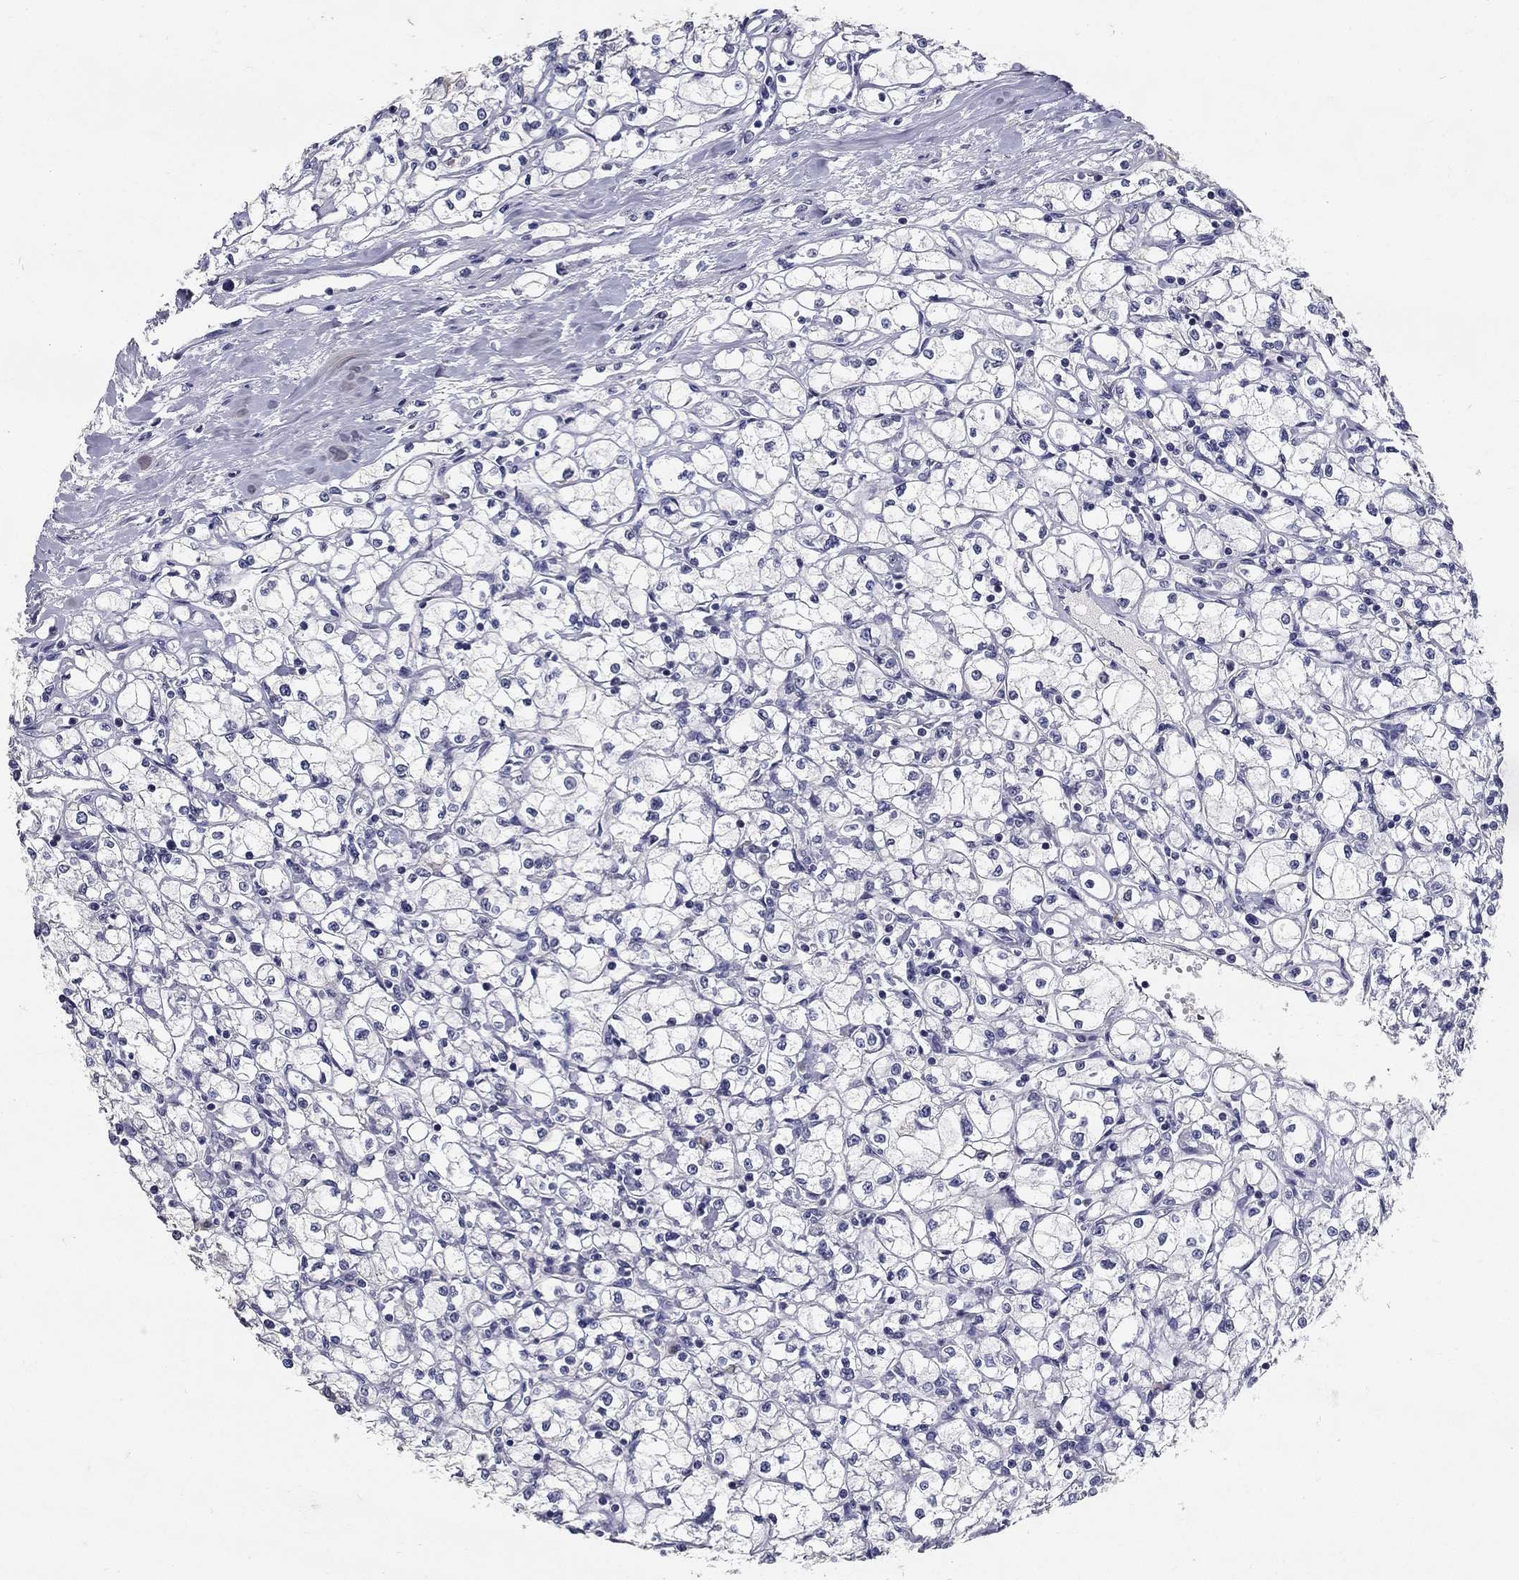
{"staining": {"intensity": "negative", "quantity": "none", "location": "none"}, "tissue": "renal cancer", "cell_type": "Tumor cells", "image_type": "cancer", "snomed": [{"axis": "morphology", "description": "Adenocarcinoma, NOS"}, {"axis": "topography", "description": "Kidney"}], "caption": "This is an immunohistochemistry image of human adenocarcinoma (renal). There is no expression in tumor cells.", "gene": "POMC", "patient": {"sex": "male", "age": 67}}